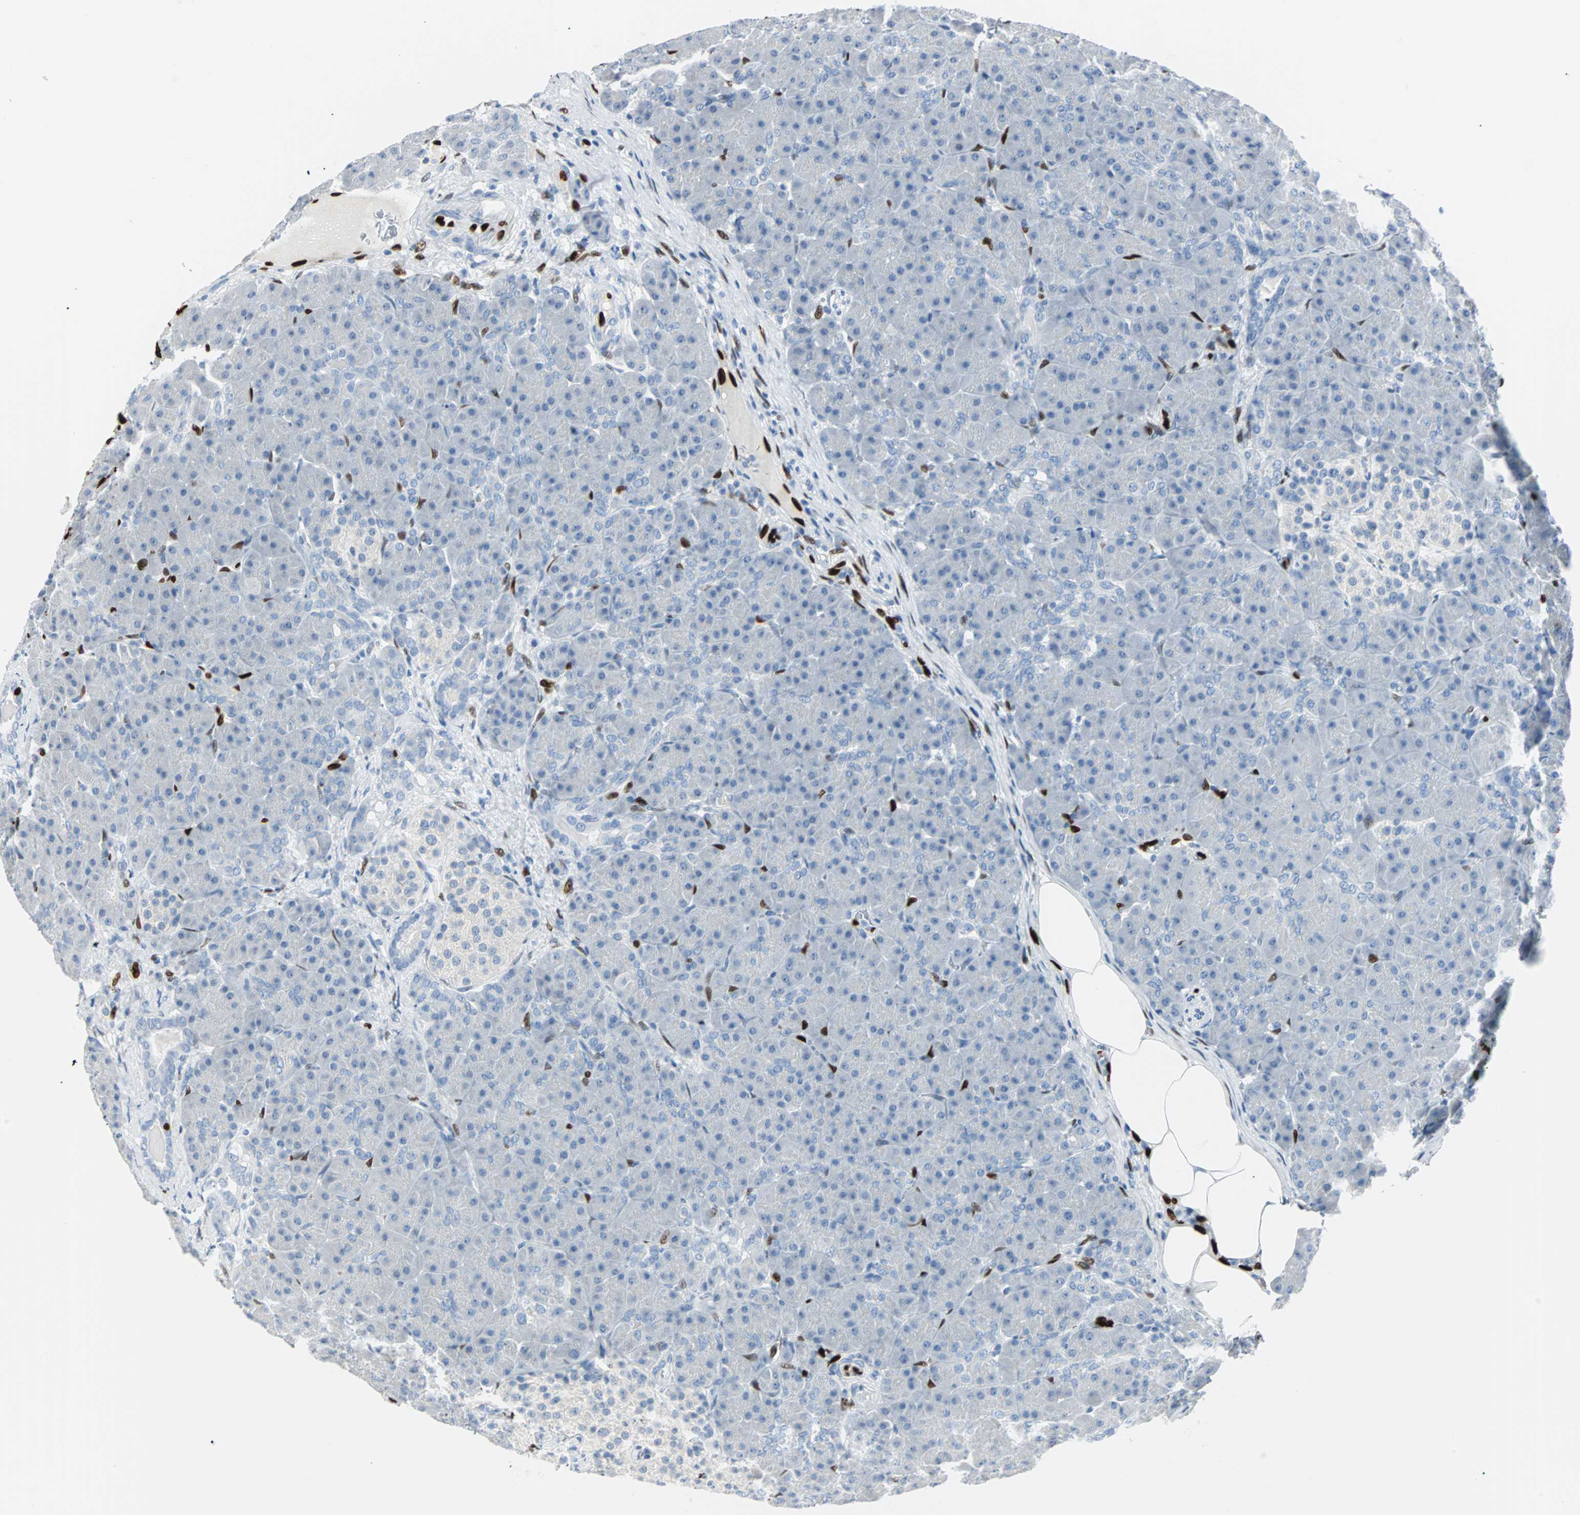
{"staining": {"intensity": "strong", "quantity": "<25%", "location": "nuclear"}, "tissue": "pancreas", "cell_type": "Exocrine glandular cells", "image_type": "normal", "snomed": [{"axis": "morphology", "description": "Normal tissue, NOS"}, {"axis": "topography", "description": "Pancreas"}], "caption": "High-magnification brightfield microscopy of normal pancreas stained with DAB (brown) and counterstained with hematoxylin (blue). exocrine glandular cells exhibit strong nuclear expression is appreciated in approximately<25% of cells.", "gene": "IL33", "patient": {"sex": "male", "age": 66}}